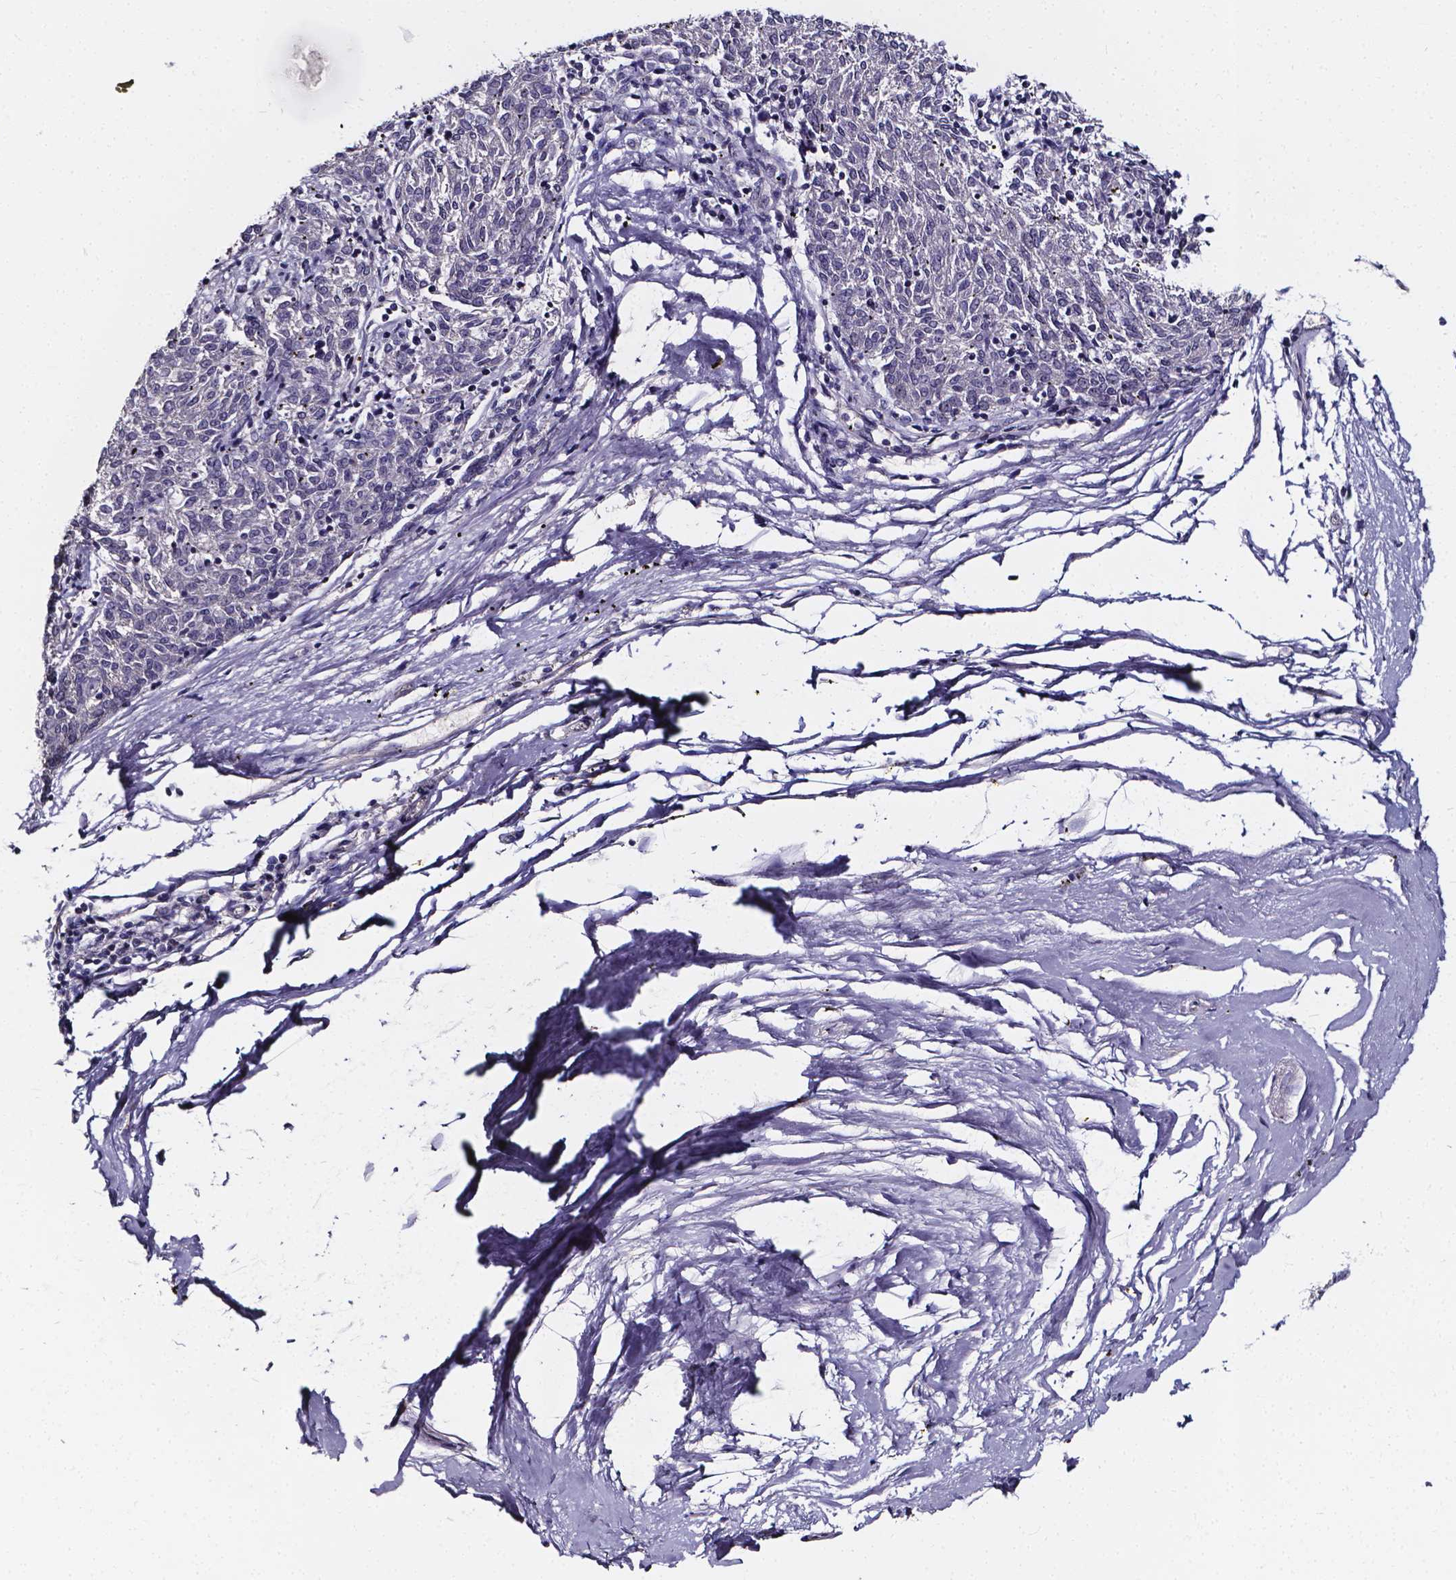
{"staining": {"intensity": "negative", "quantity": "none", "location": "none"}, "tissue": "melanoma", "cell_type": "Tumor cells", "image_type": "cancer", "snomed": [{"axis": "morphology", "description": "Malignant melanoma, NOS"}, {"axis": "topography", "description": "Skin"}], "caption": "A high-resolution photomicrograph shows immunohistochemistry (IHC) staining of malignant melanoma, which displays no significant expression in tumor cells. The staining was performed using DAB (3,3'-diaminobenzidine) to visualize the protein expression in brown, while the nuclei were stained in blue with hematoxylin (Magnification: 20x).", "gene": "CACNG8", "patient": {"sex": "female", "age": 72}}